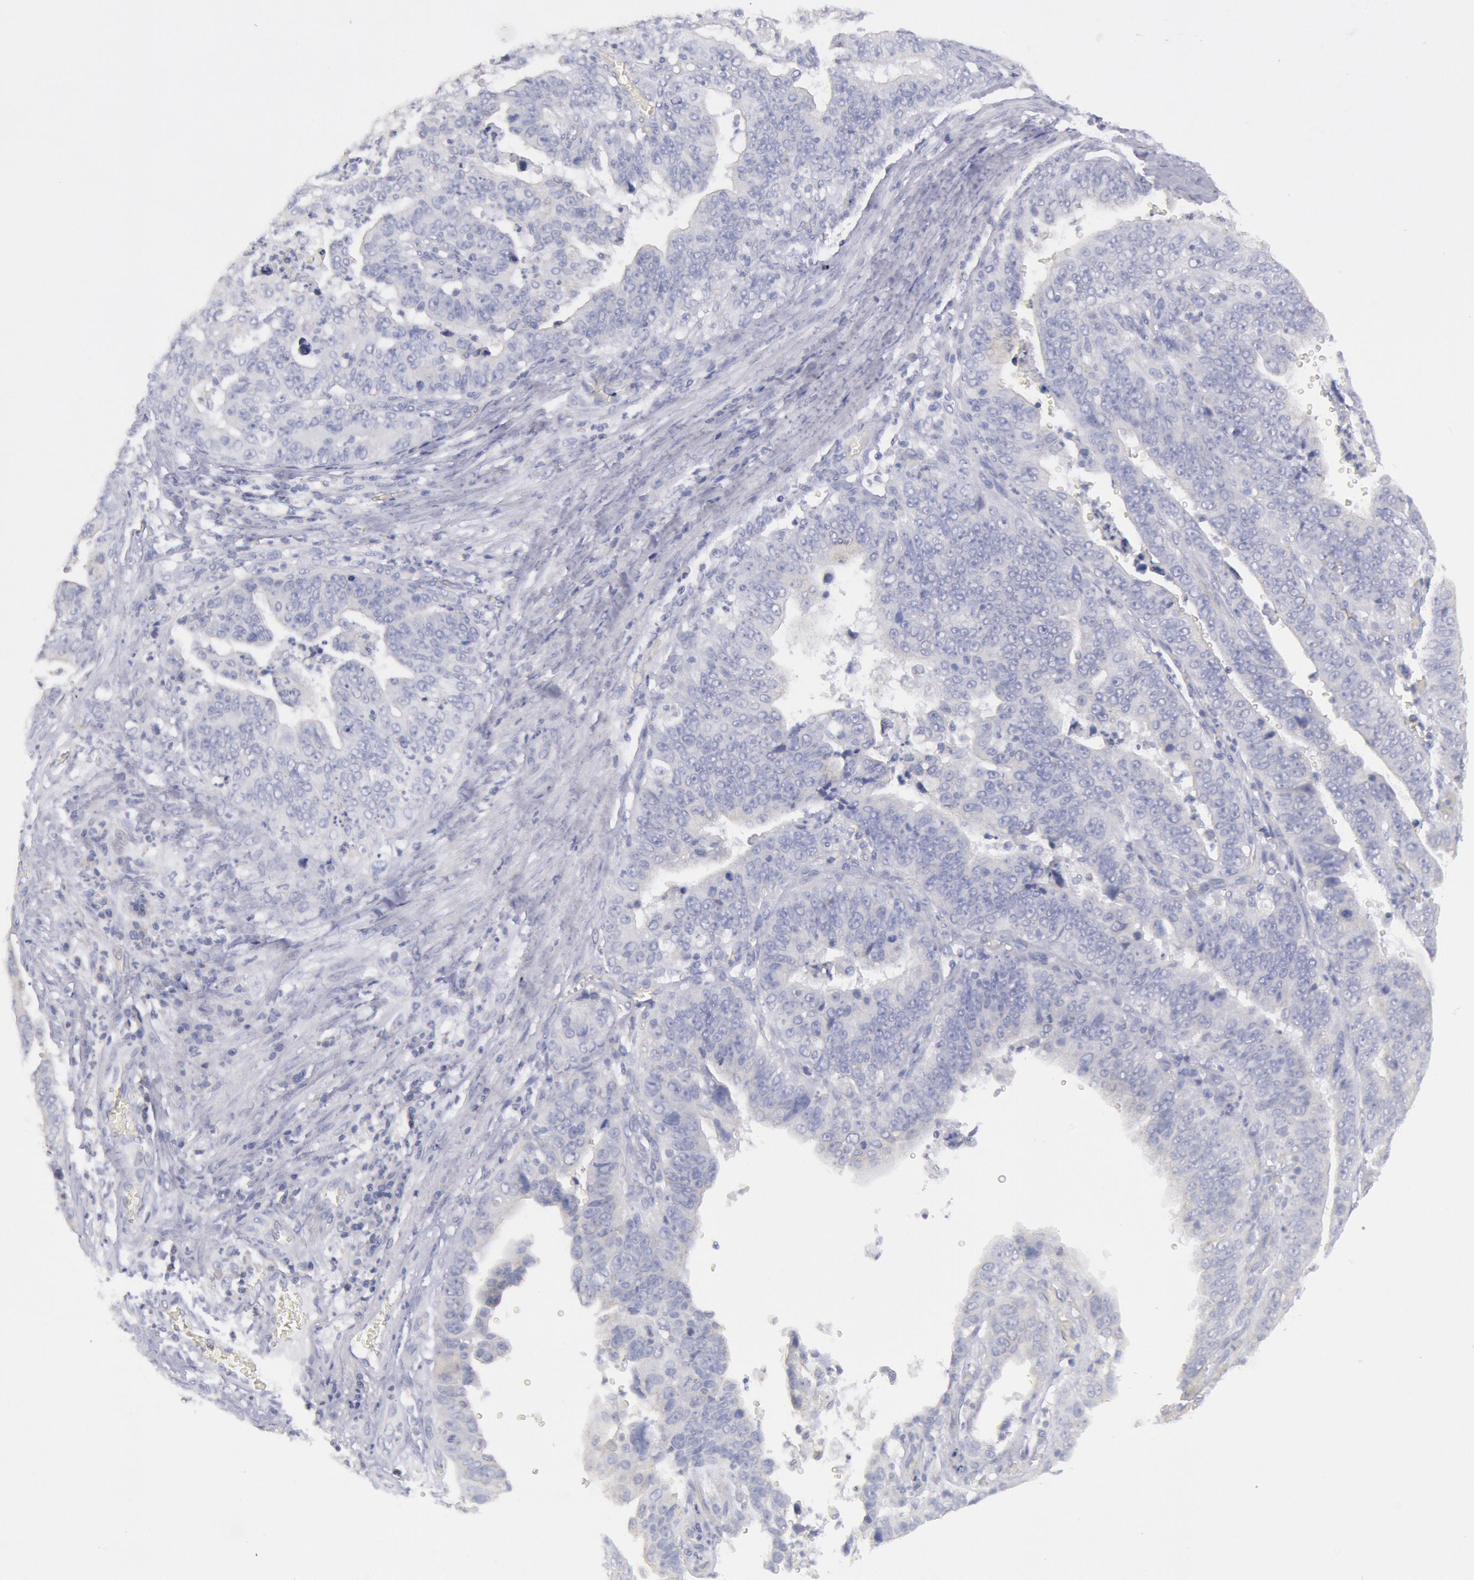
{"staining": {"intensity": "negative", "quantity": "none", "location": "none"}, "tissue": "stomach cancer", "cell_type": "Tumor cells", "image_type": "cancer", "snomed": [{"axis": "morphology", "description": "Adenocarcinoma, NOS"}, {"axis": "topography", "description": "Stomach, upper"}], "caption": "Tumor cells are negative for protein expression in human stomach cancer (adenocarcinoma). (DAB (3,3'-diaminobenzidine) immunohistochemistry with hematoxylin counter stain).", "gene": "MYH7", "patient": {"sex": "female", "age": 50}}